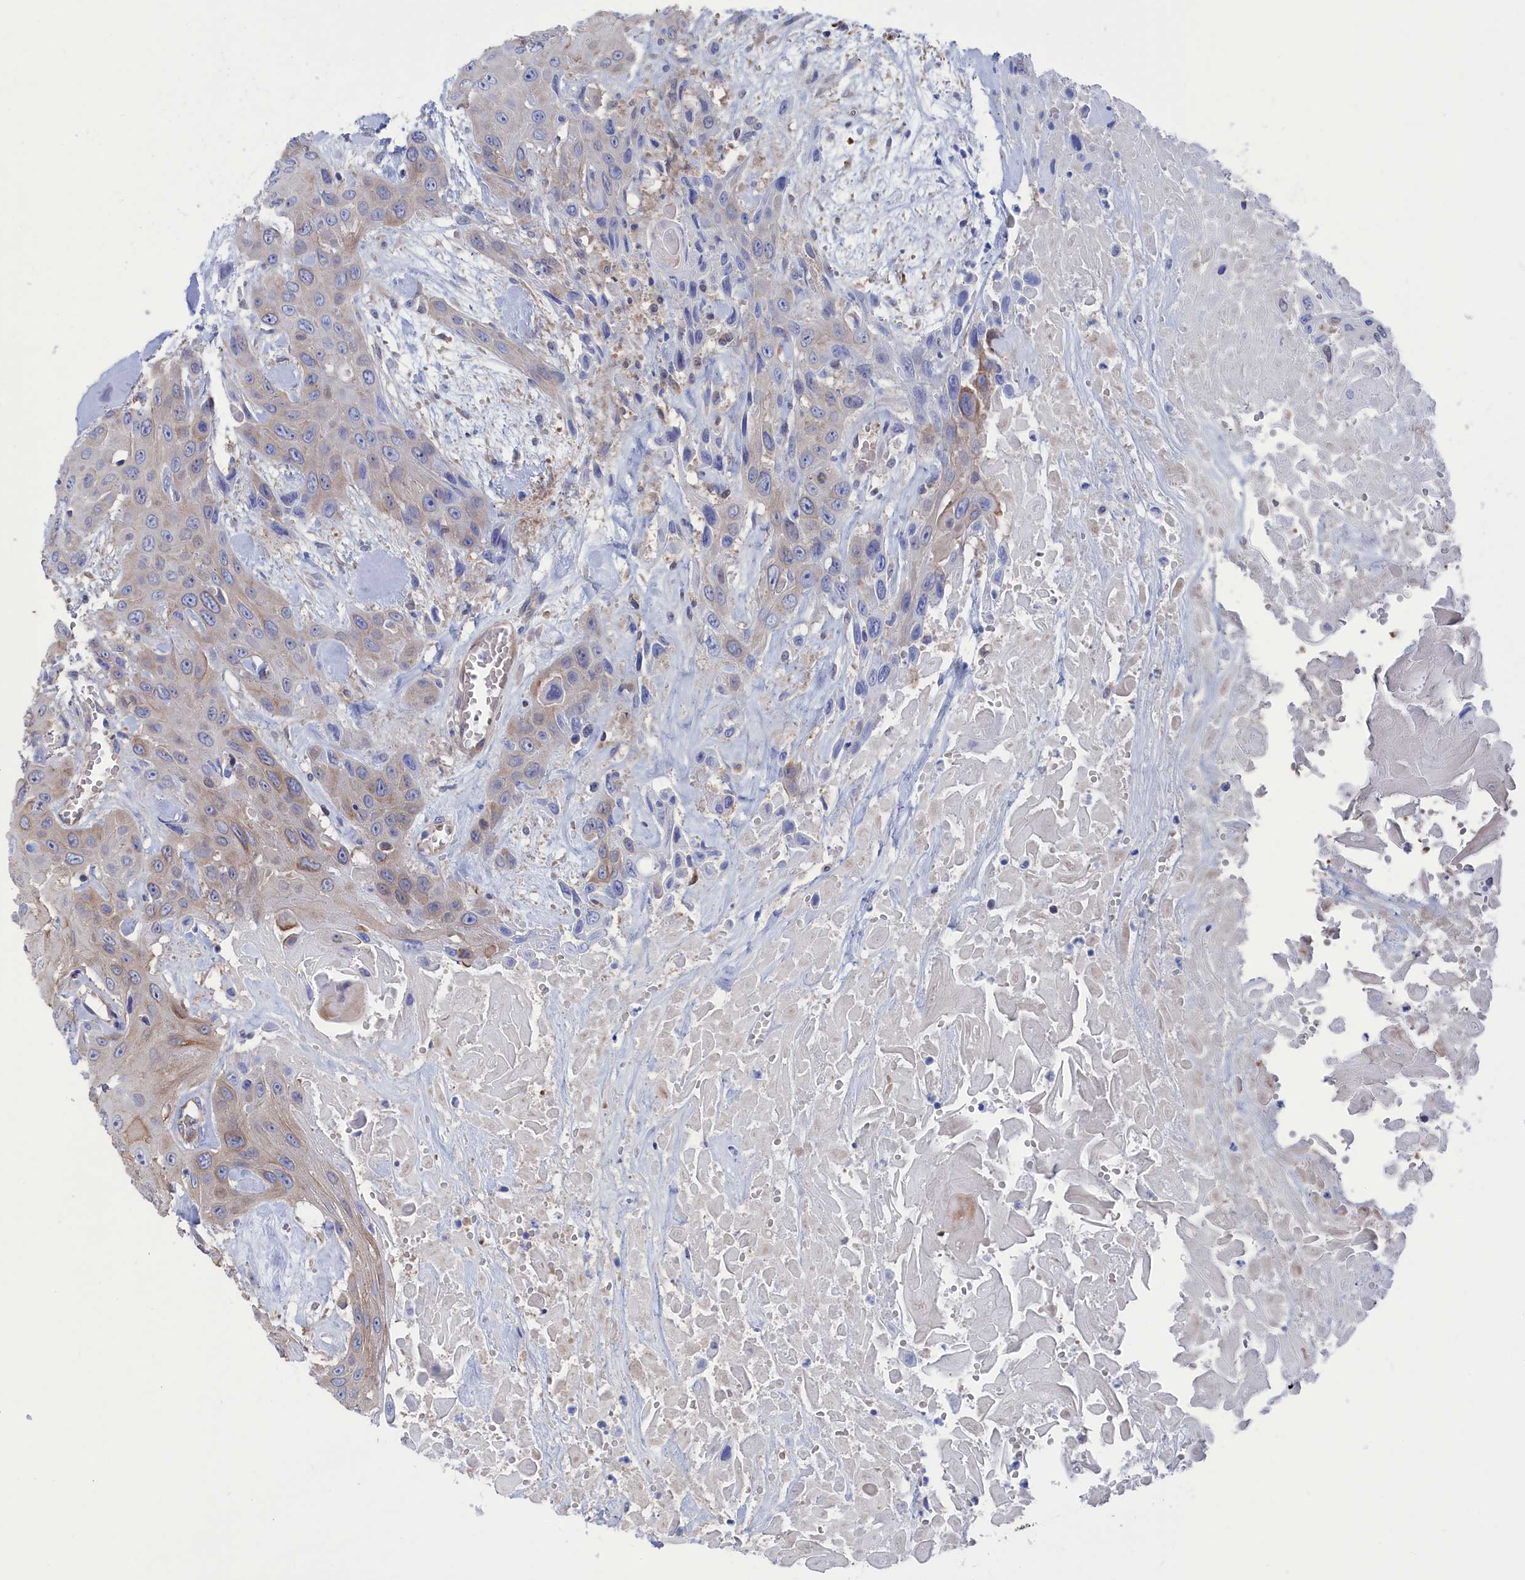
{"staining": {"intensity": "weak", "quantity": "25%-75%", "location": "cytoplasmic/membranous"}, "tissue": "head and neck cancer", "cell_type": "Tumor cells", "image_type": "cancer", "snomed": [{"axis": "morphology", "description": "Squamous cell carcinoma, NOS"}, {"axis": "topography", "description": "Head-Neck"}], "caption": "A high-resolution image shows IHC staining of head and neck squamous cell carcinoma, which displays weak cytoplasmic/membranous staining in about 25%-75% of tumor cells. Immunohistochemistry stains the protein of interest in brown and the nuclei are stained blue.", "gene": "NUTF2", "patient": {"sex": "male", "age": 81}}